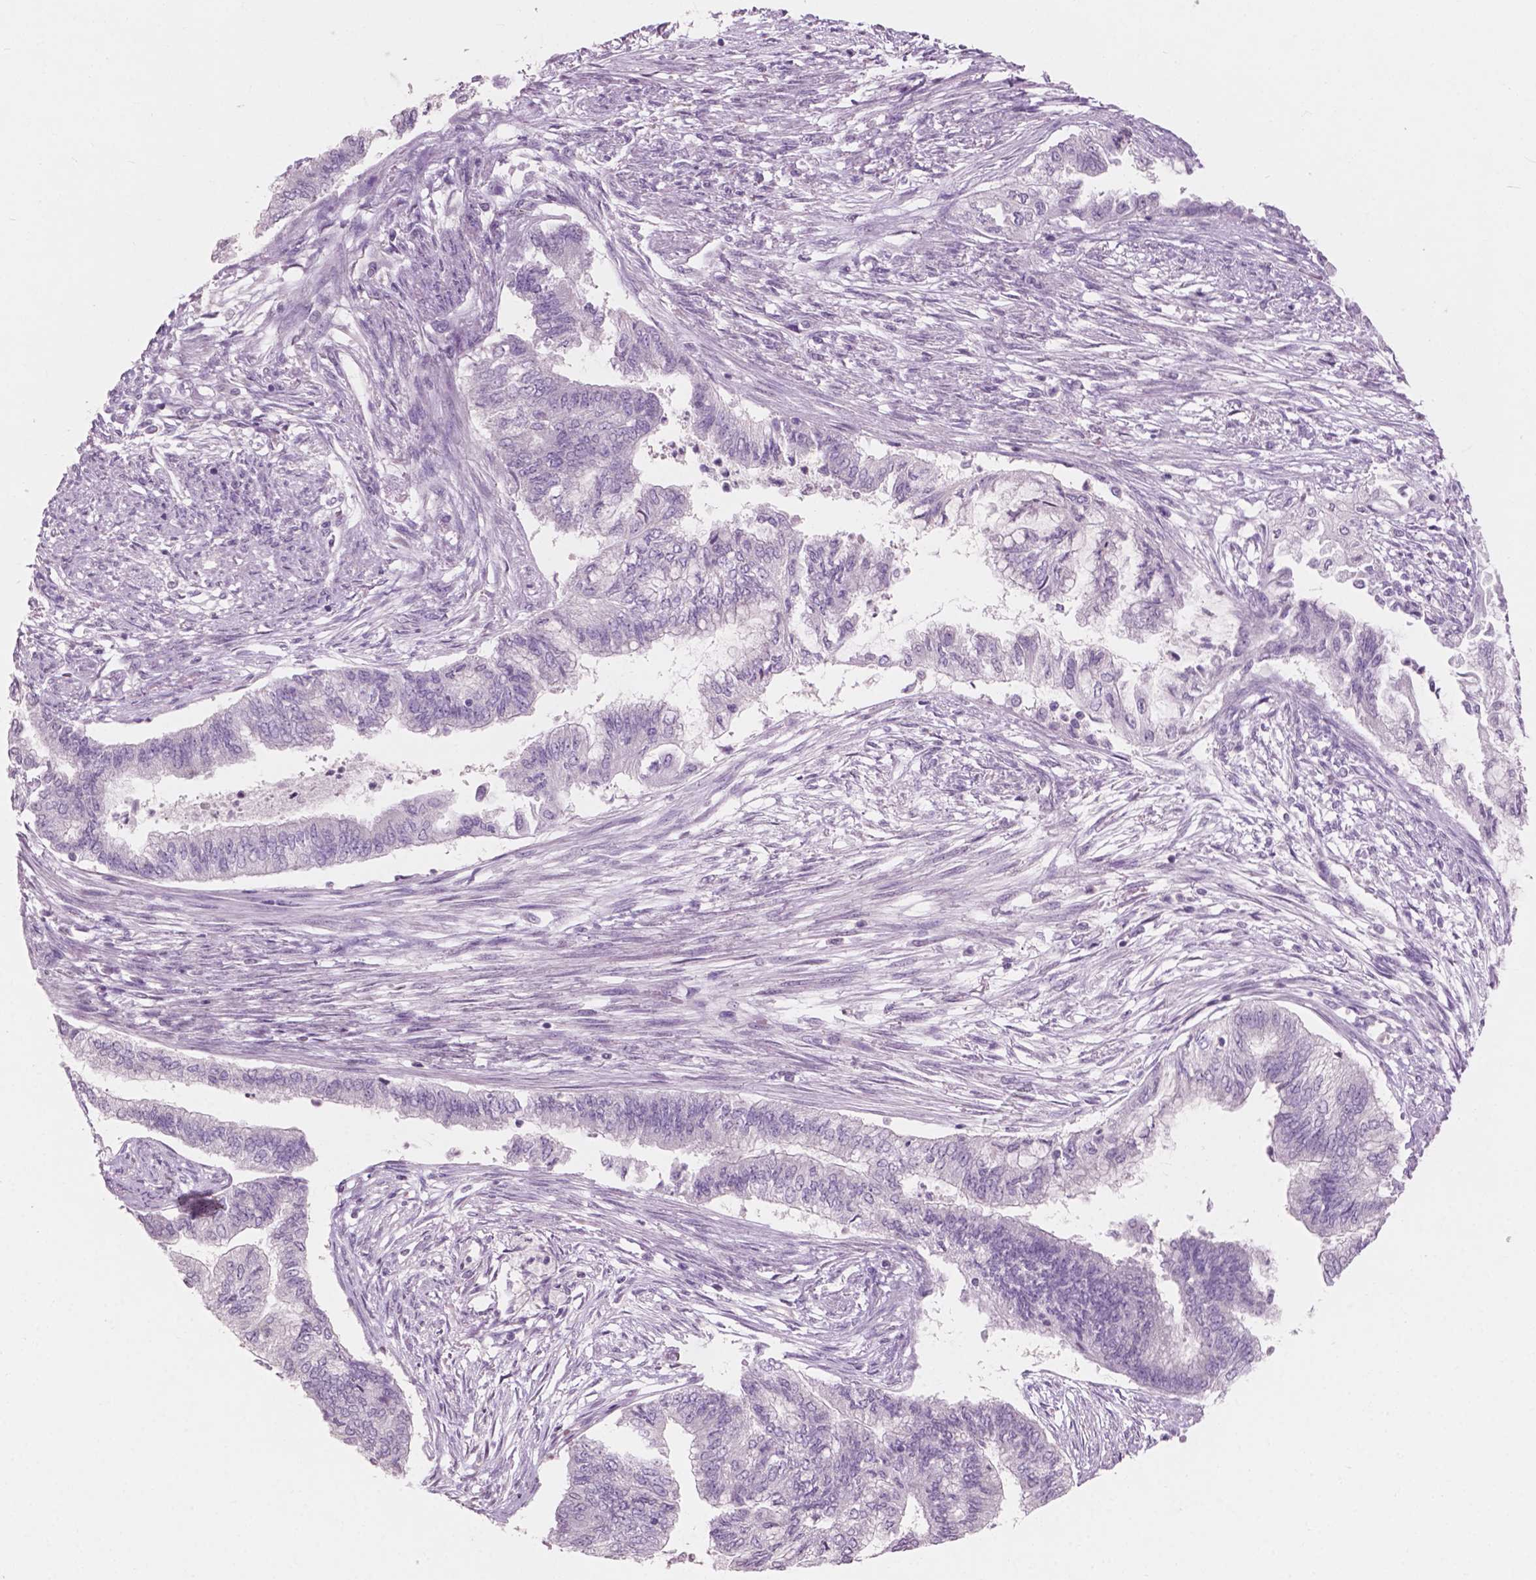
{"staining": {"intensity": "negative", "quantity": "none", "location": "none"}, "tissue": "endometrial cancer", "cell_type": "Tumor cells", "image_type": "cancer", "snomed": [{"axis": "morphology", "description": "Adenocarcinoma, NOS"}, {"axis": "topography", "description": "Endometrium"}], "caption": "This photomicrograph is of endometrial adenocarcinoma stained with immunohistochemistry (IHC) to label a protein in brown with the nuclei are counter-stained blue. There is no positivity in tumor cells. (Stains: DAB immunohistochemistry with hematoxylin counter stain, Microscopy: brightfield microscopy at high magnification).", "gene": "AWAT1", "patient": {"sex": "female", "age": 65}}